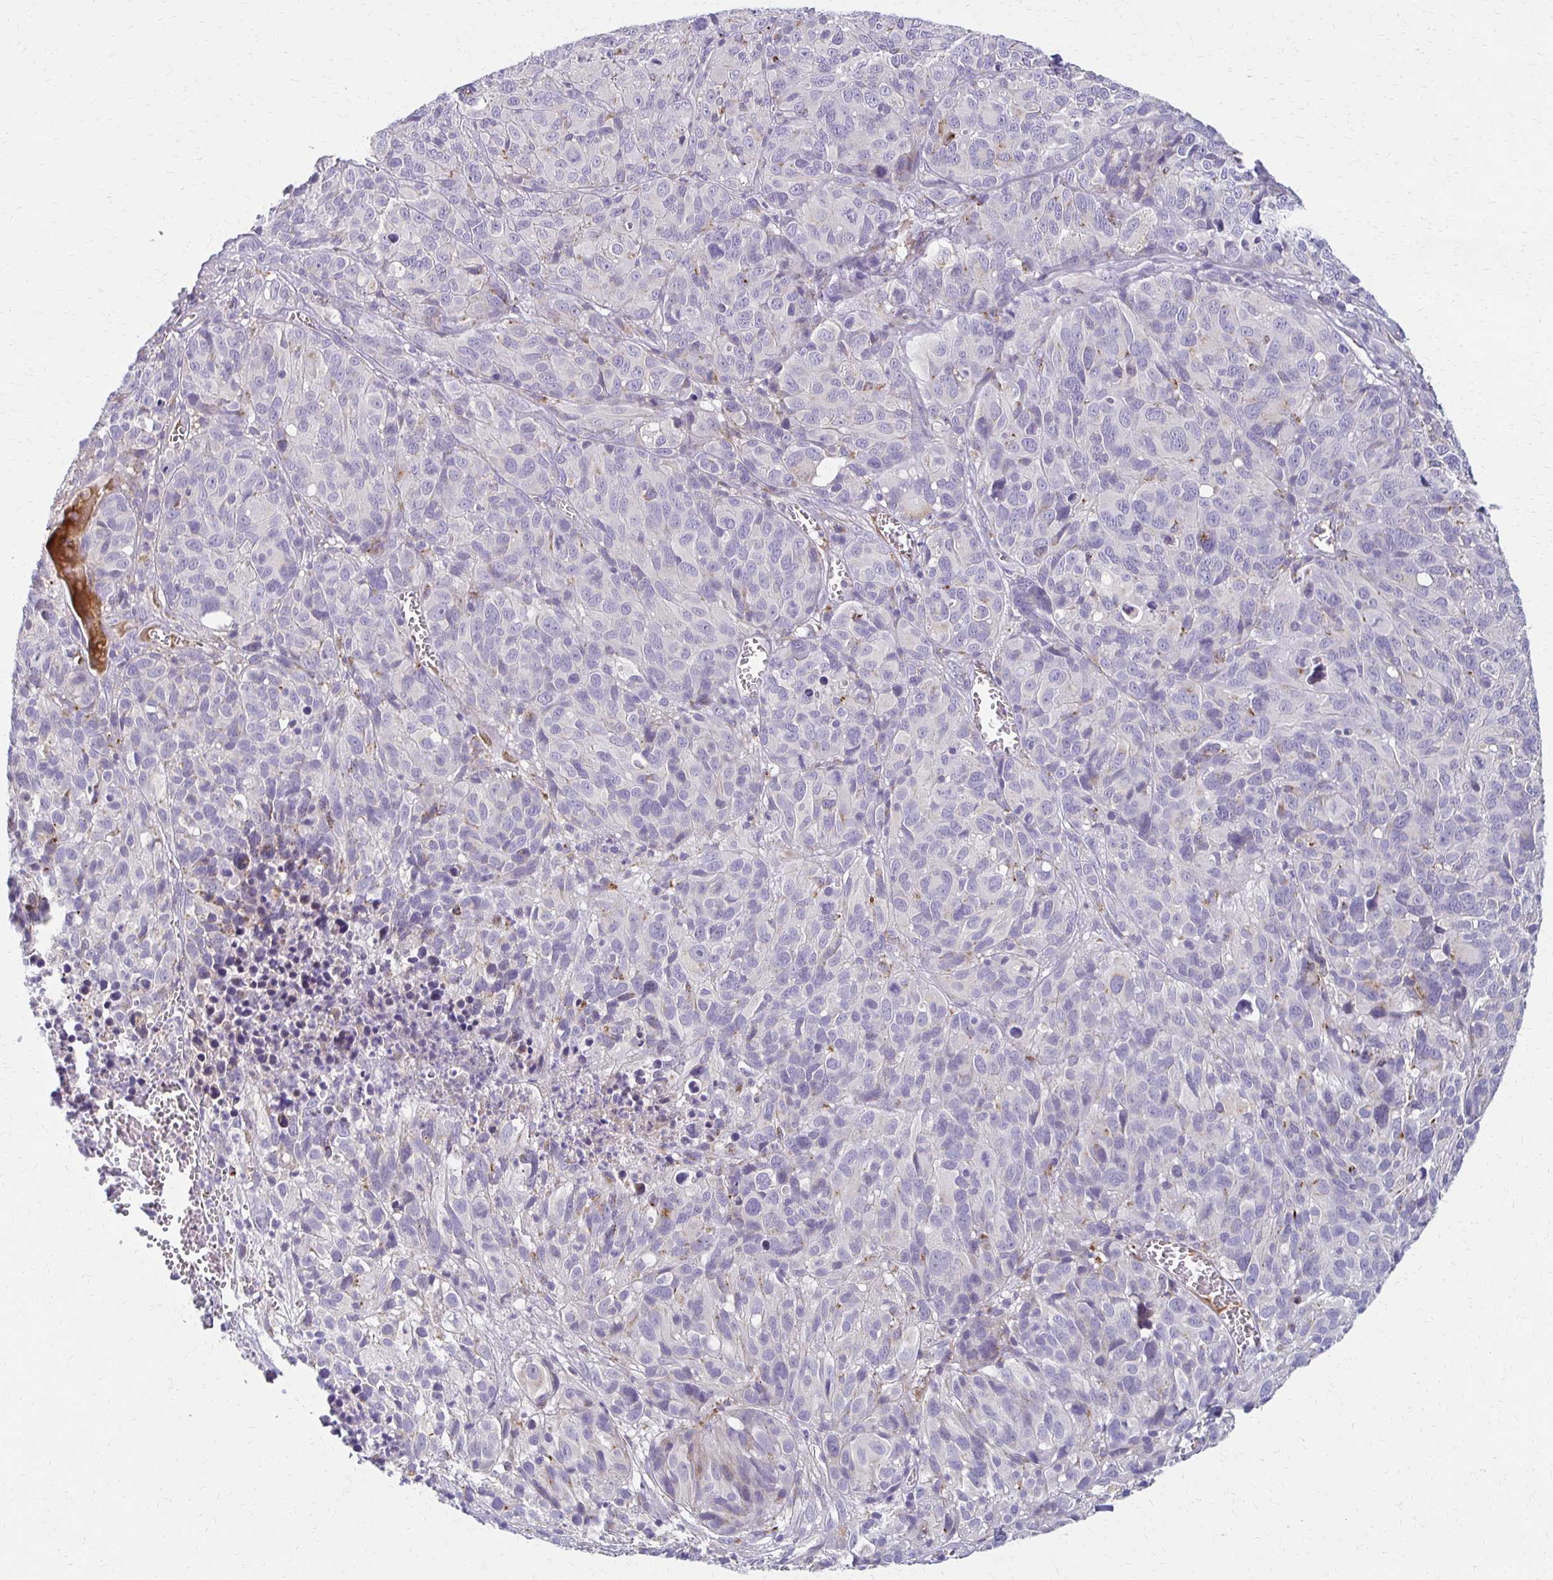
{"staining": {"intensity": "negative", "quantity": "none", "location": "none"}, "tissue": "melanoma", "cell_type": "Tumor cells", "image_type": "cancer", "snomed": [{"axis": "morphology", "description": "Malignant melanoma, NOS"}, {"axis": "topography", "description": "Skin"}], "caption": "Tumor cells are negative for brown protein staining in melanoma.", "gene": "BBS12", "patient": {"sex": "male", "age": 51}}